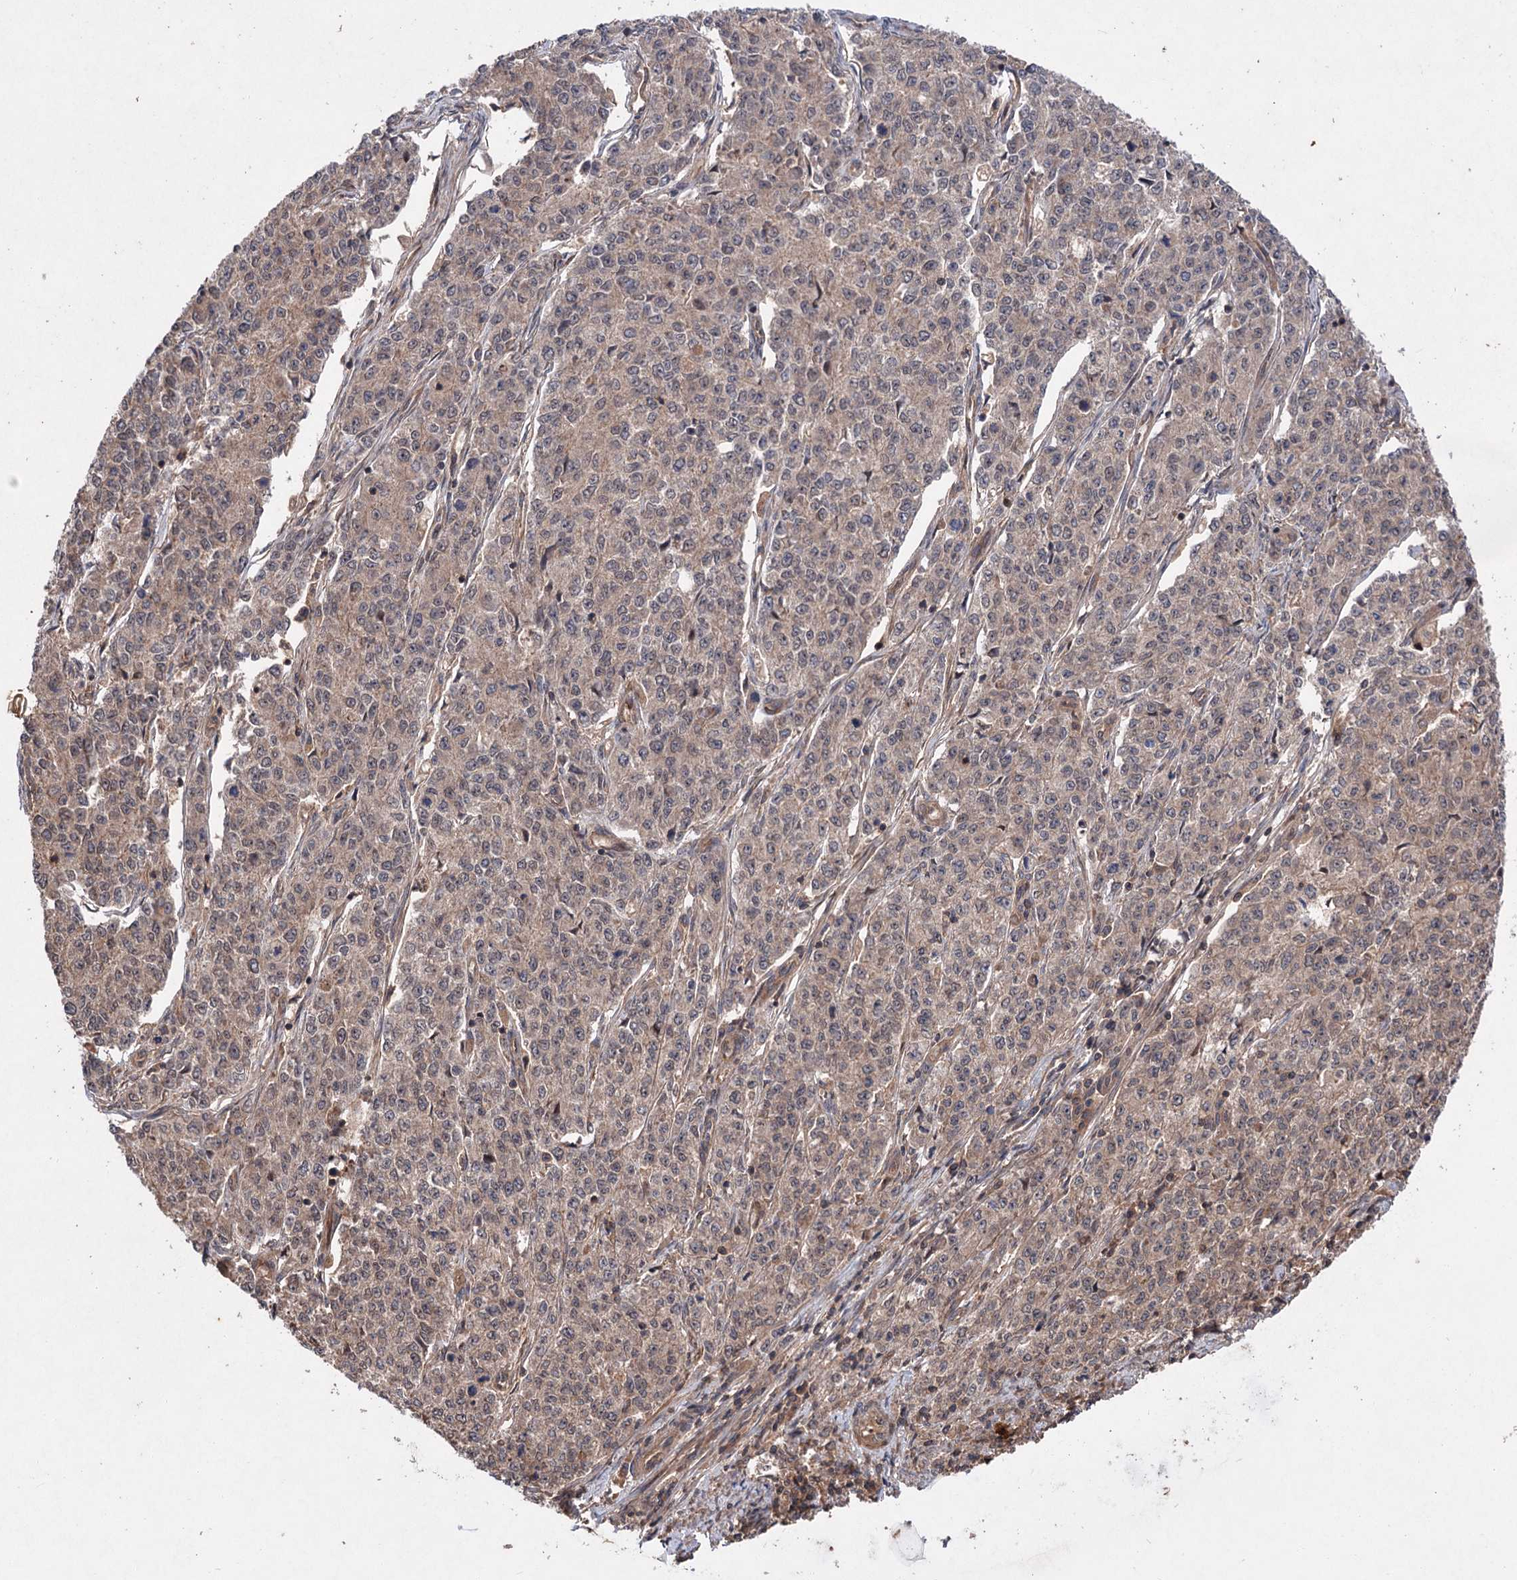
{"staining": {"intensity": "weak", "quantity": "25%-75%", "location": "cytoplasmic/membranous,nuclear"}, "tissue": "endometrial cancer", "cell_type": "Tumor cells", "image_type": "cancer", "snomed": [{"axis": "morphology", "description": "Adenocarcinoma, NOS"}, {"axis": "topography", "description": "Endometrium"}], "caption": "Human endometrial adenocarcinoma stained with a protein marker demonstrates weak staining in tumor cells.", "gene": "ADK", "patient": {"sex": "female", "age": 50}}